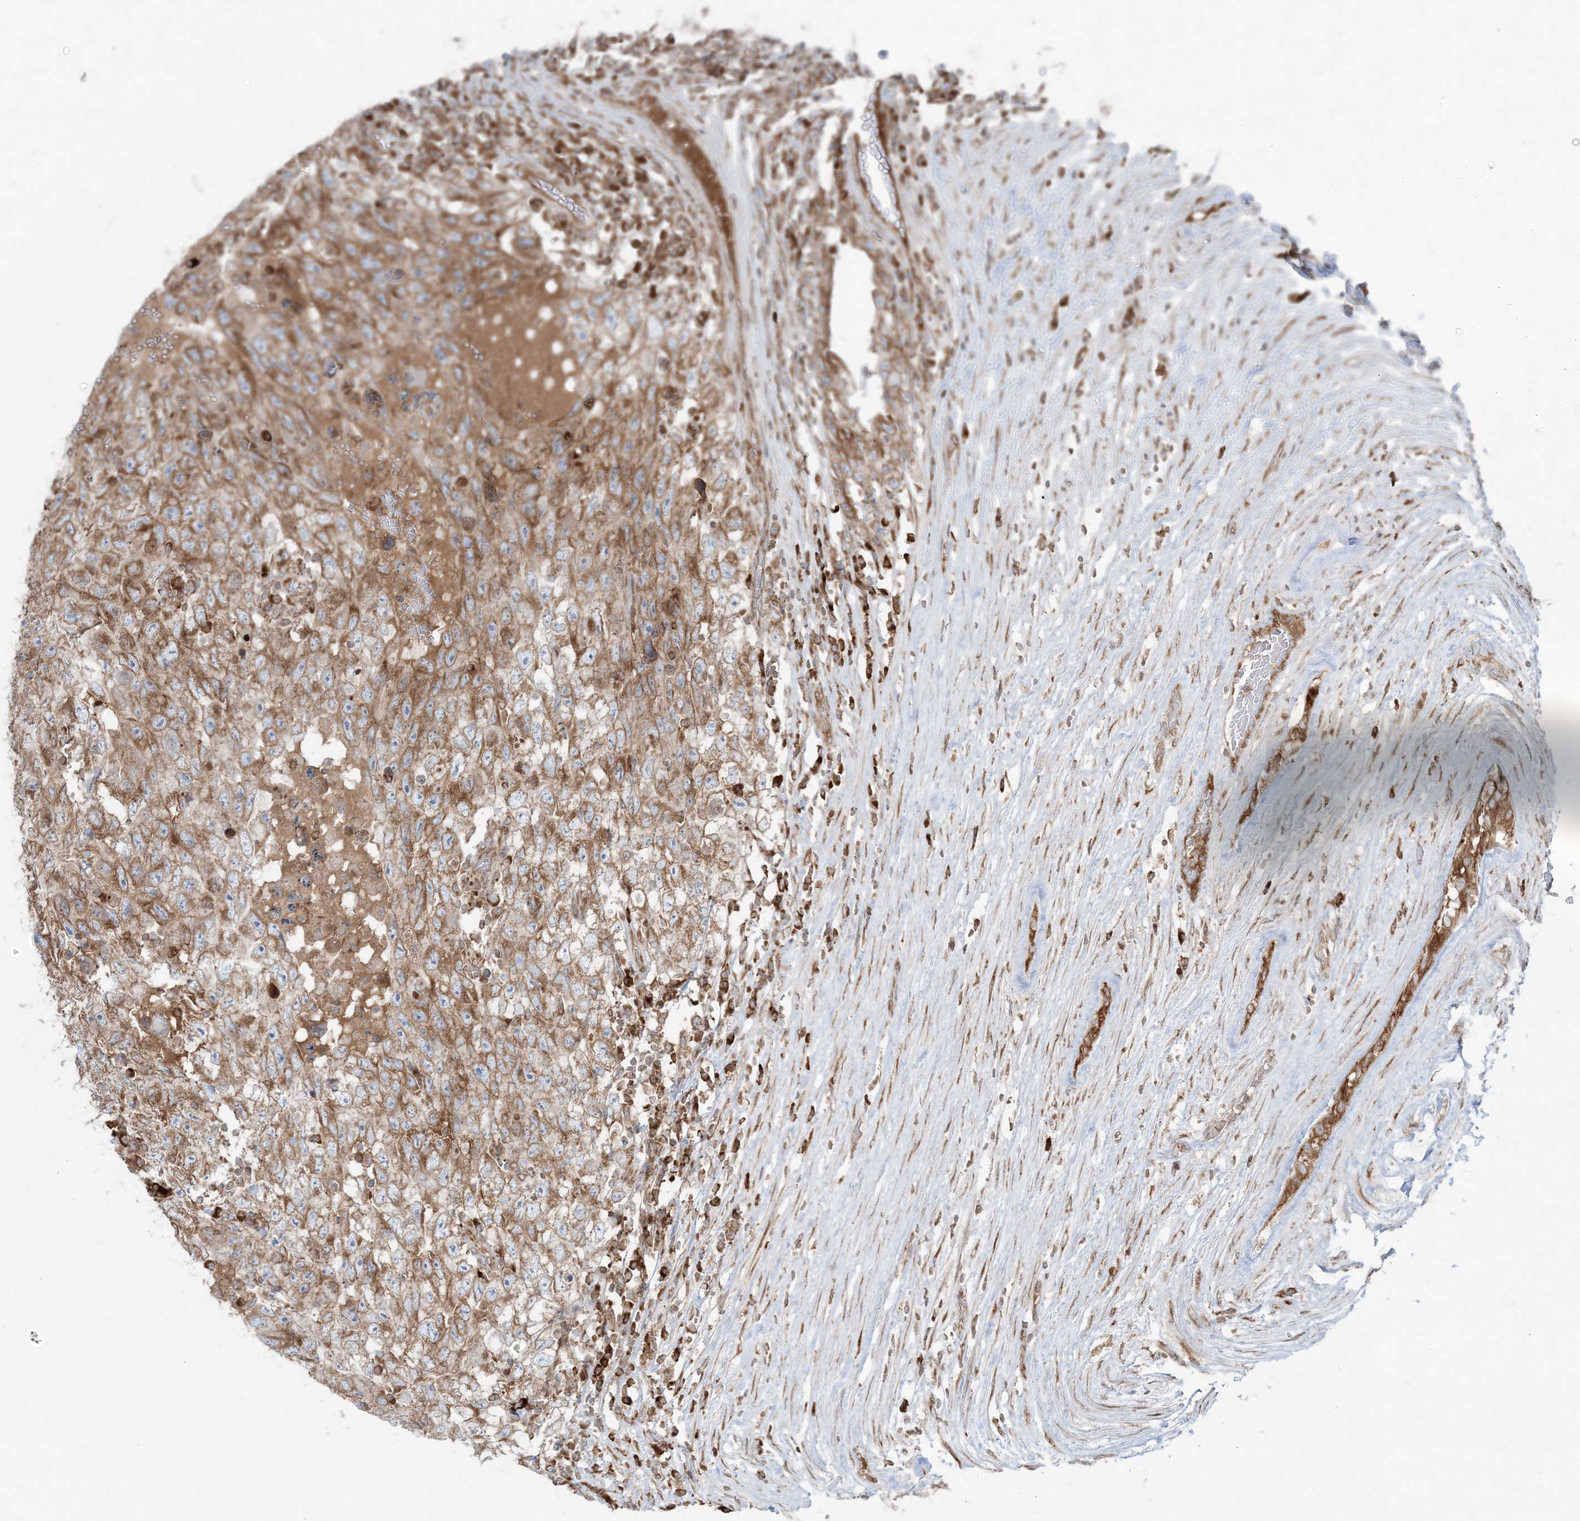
{"staining": {"intensity": "moderate", "quantity": ">75%", "location": "cytoplasmic/membranous"}, "tissue": "testis cancer", "cell_type": "Tumor cells", "image_type": "cancer", "snomed": [{"axis": "morphology", "description": "Carcinoma, Embryonal, NOS"}, {"axis": "topography", "description": "Testis"}], "caption": "A micrograph showing moderate cytoplasmic/membranous positivity in approximately >75% of tumor cells in testis cancer, as visualized by brown immunohistochemical staining.", "gene": "UBXN4", "patient": {"sex": "male", "age": 26}}